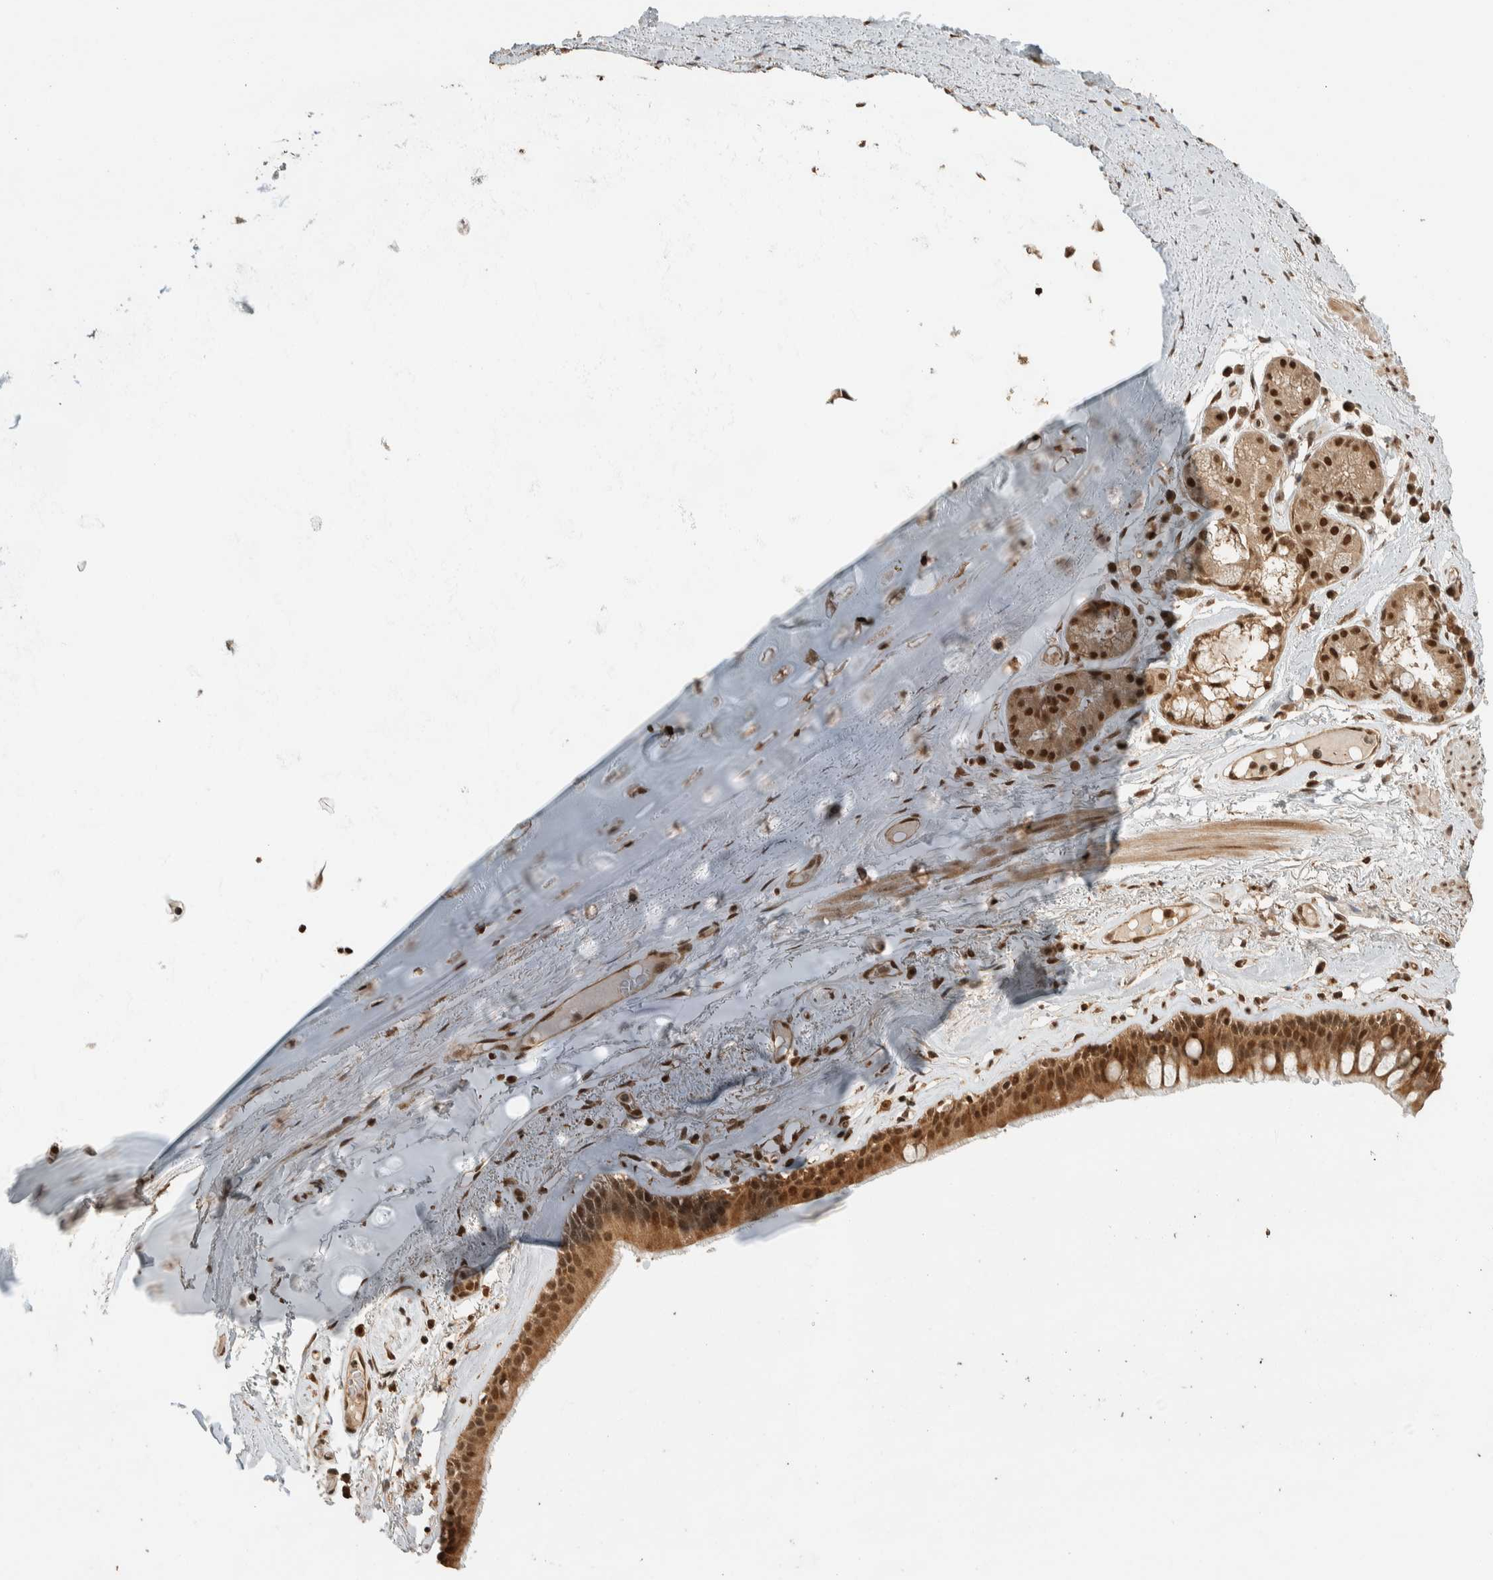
{"staining": {"intensity": "strong", "quantity": ">75%", "location": "cytoplasmic/membranous,nuclear"}, "tissue": "bronchus", "cell_type": "Respiratory epithelial cells", "image_type": "normal", "snomed": [{"axis": "morphology", "description": "Normal tissue, NOS"}, {"axis": "topography", "description": "Cartilage tissue"}], "caption": "The image exhibits staining of normal bronchus, revealing strong cytoplasmic/membranous,nuclear protein staining (brown color) within respiratory epithelial cells.", "gene": "ZBTB2", "patient": {"sex": "female", "age": 63}}